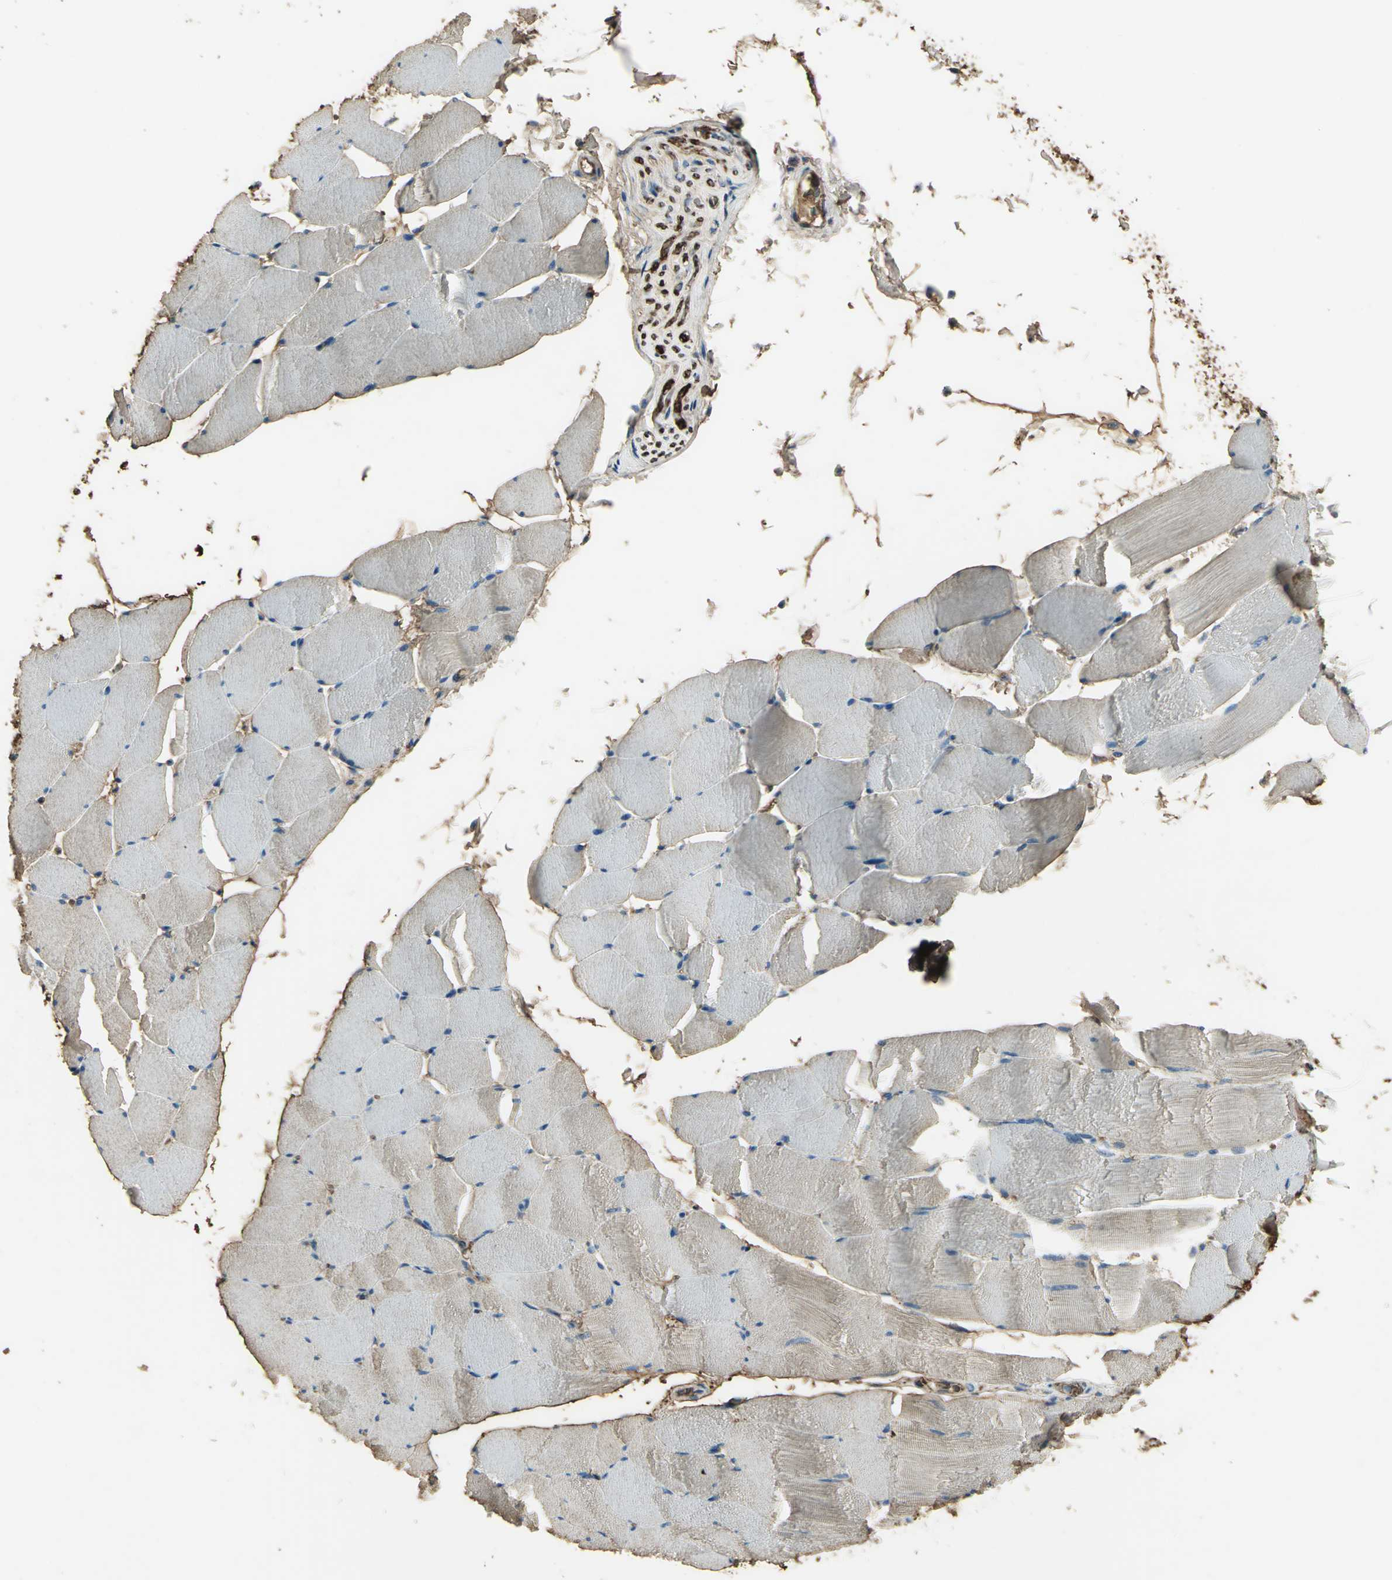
{"staining": {"intensity": "negative", "quantity": "none", "location": "none"}, "tissue": "skeletal muscle", "cell_type": "Myocytes", "image_type": "normal", "snomed": [{"axis": "morphology", "description": "Normal tissue, NOS"}, {"axis": "topography", "description": "Skeletal muscle"}], "caption": "The immunohistochemistry (IHC) photomicrograph has no significant staining in myocytes of skeletal muscle.", "gene": "DDAH1", "patient": {"sex": "male", "age": 62}}